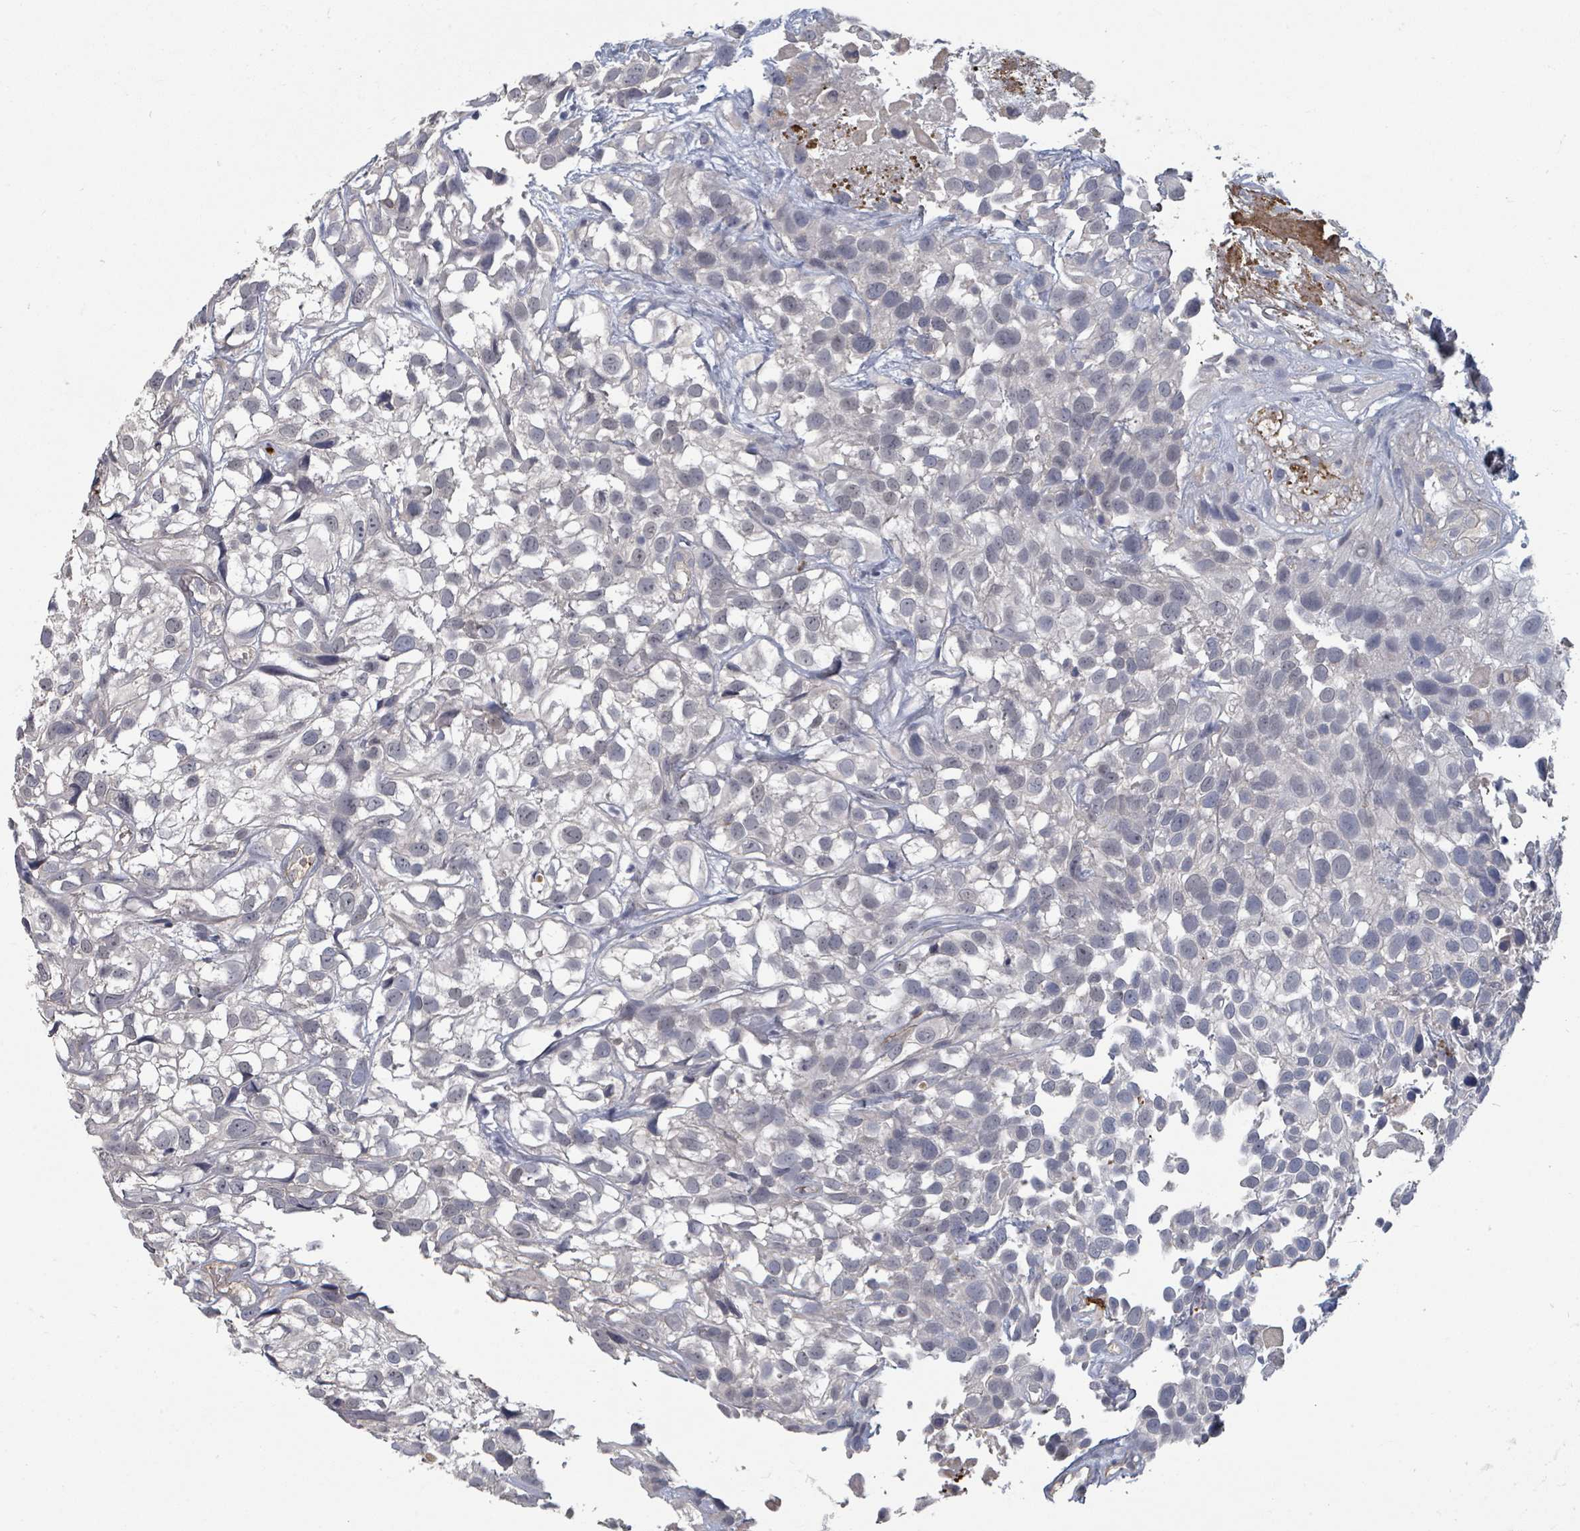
{"staining": {"intensity": "negative", "quantity": "none", "location": "none"}, "tissue": "urothelial cancer", "cell_type": "Tumor cells", "image_type": "cancer", "snomed": [{"axis": "morphology", "description": "Urothelial carcinoma, High grade"}, {"axis": "topography", "description": "Urinary bladder"}], "caption": "Human urothelial carcinoma (high-grade) stained for a protein using immunohistochemistry (IHC) displays no staining in tumor cells.", "gene": "PLAUR", "patient": {"sex": "male", "age": 56}}